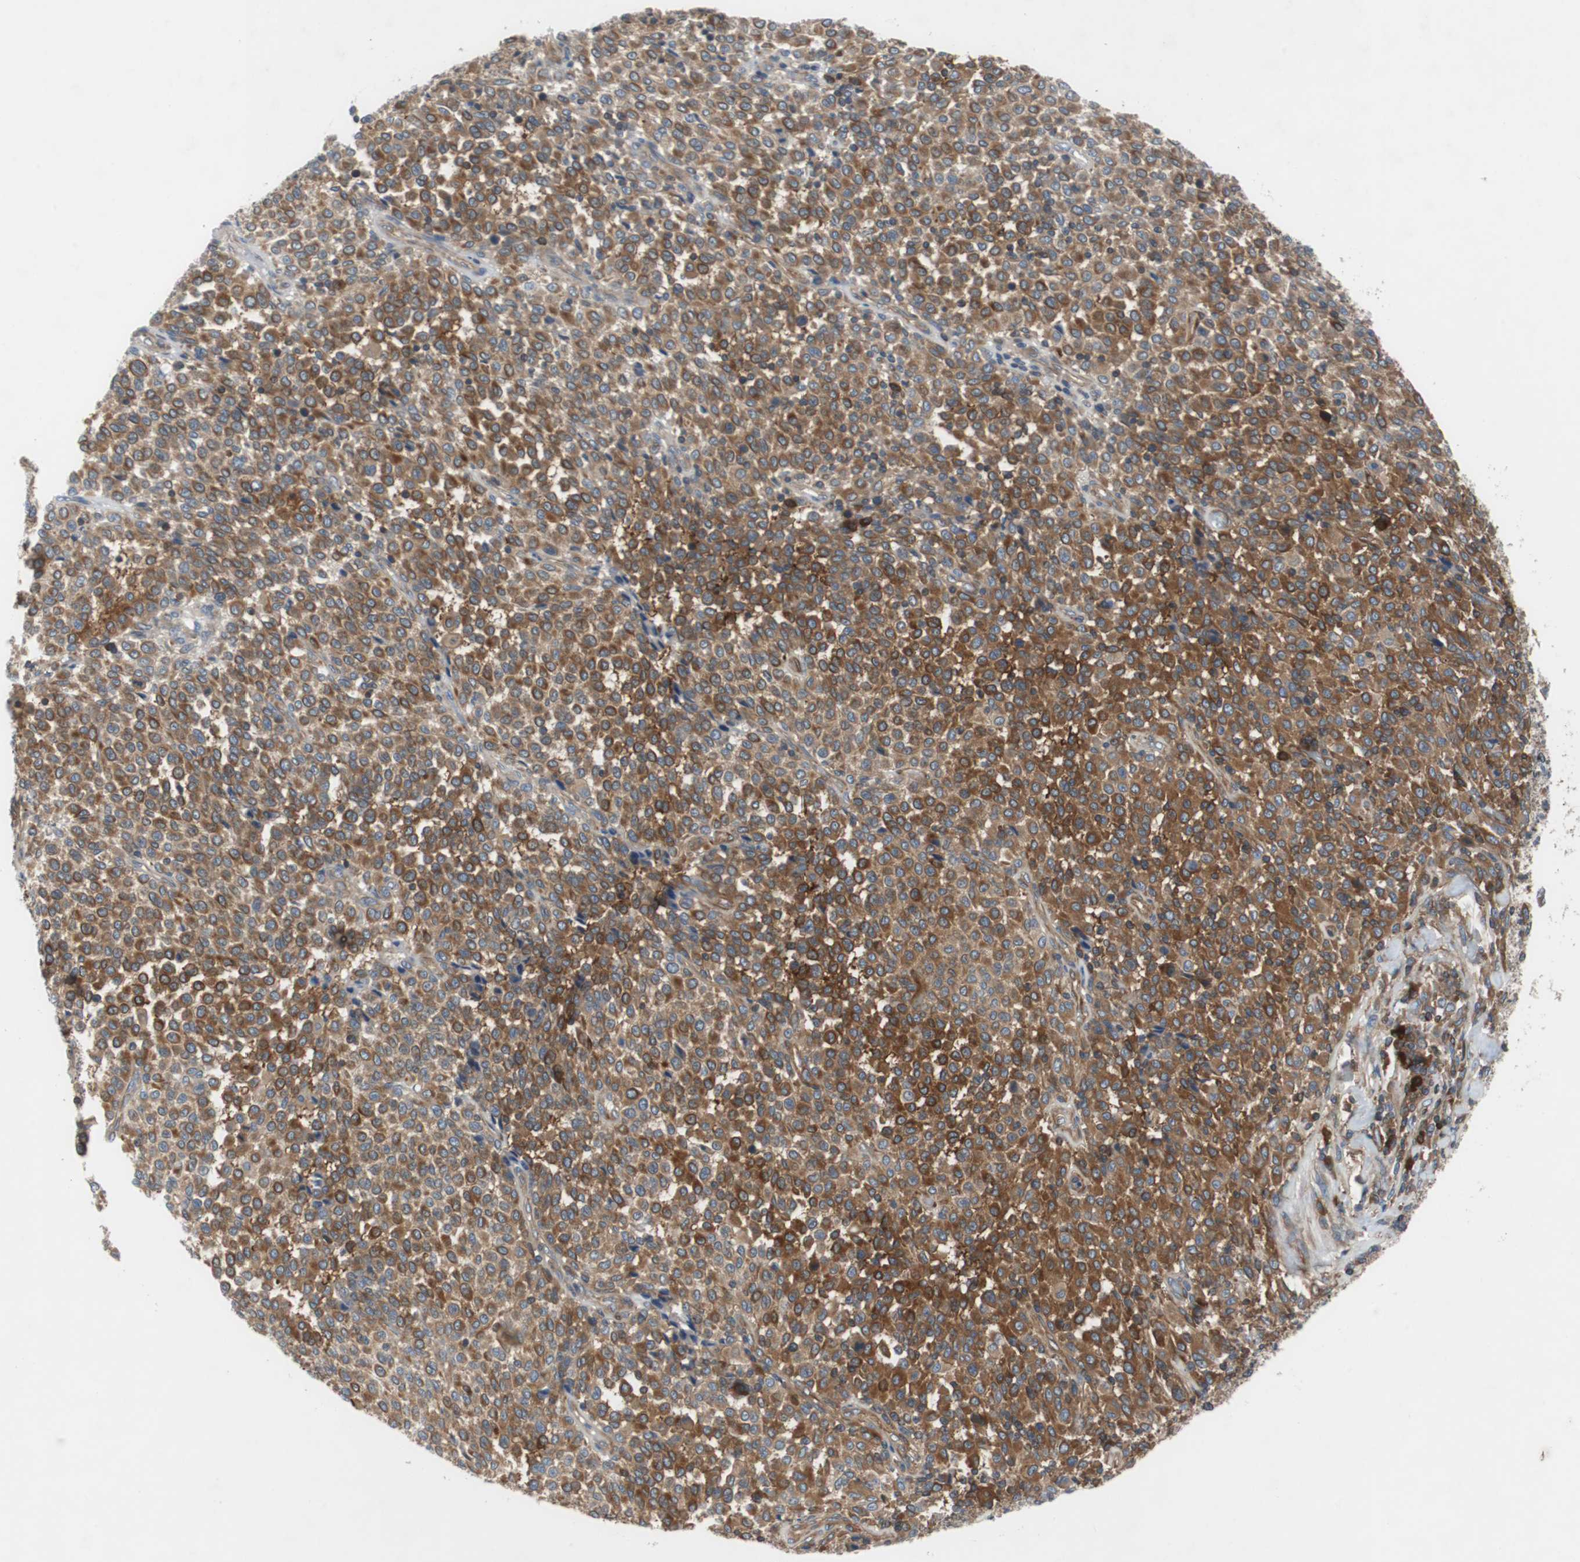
{"staining": {"intensity": "strong", "quantity": ">75%", "location": "cytoplasmic/membranous"}, "tissue": "melanoma", "cell_type": "Tumor cells", "image_type": "cancer", "snomed": [{"axis": "morphology", "description": "Malignant melanoma, Metastatic site"}, {"axis": "topography", "description": "Pancreas"}], "caption": "A micrograph of human malignant melanoma (metastatic site) stained for a protein shows strong cytoplasmic/membranous brown staining in tumor cells. Nuclei are stained in blue.", "gene": "GYS1", "patient": {"sex": "female", "age": 30}}